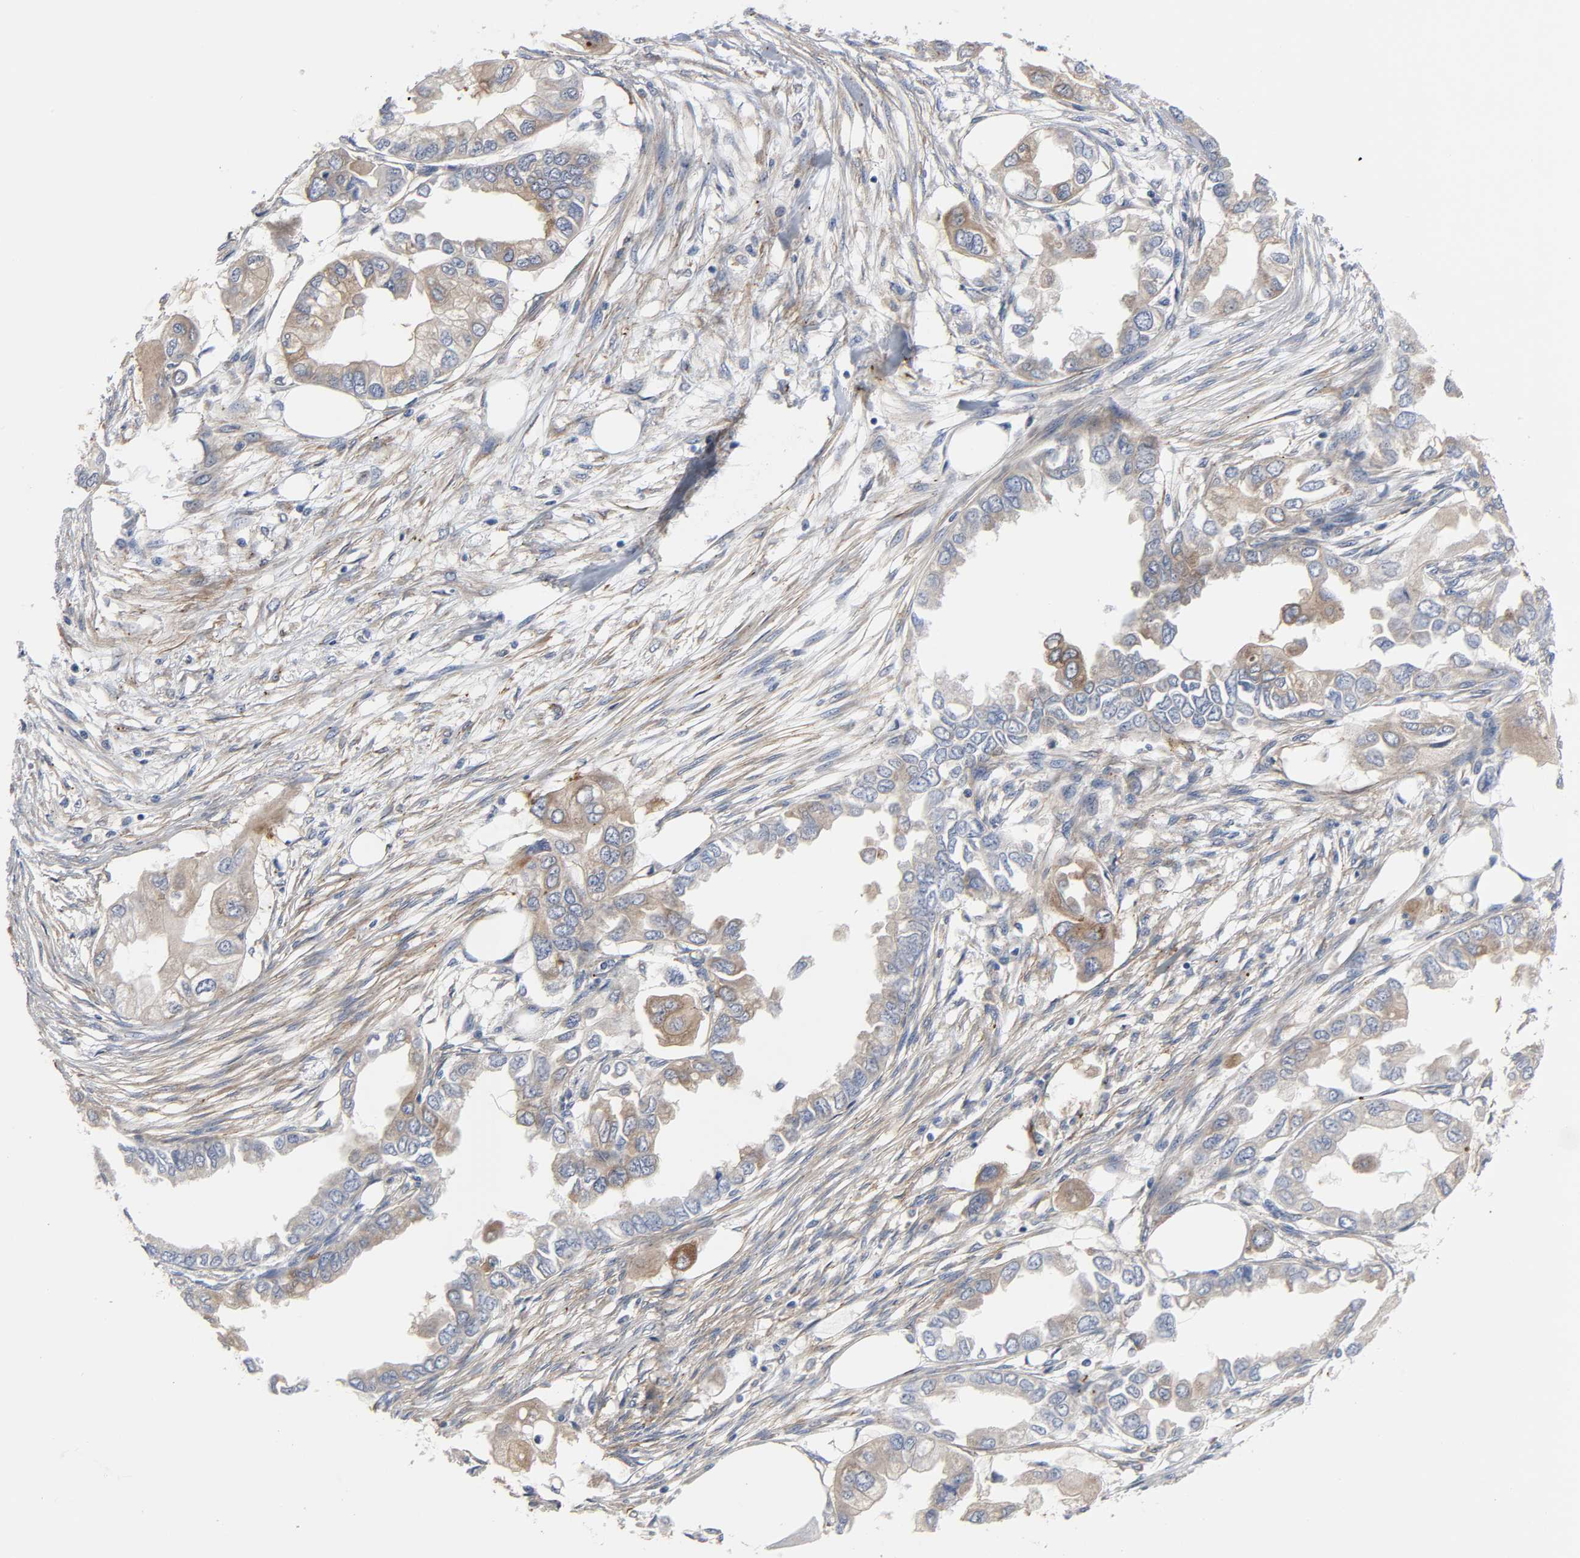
{"staining": {"intensity": "moderate", "quantity": "25%-75%", "location": "cytoplasmic/membranous"}, "tissue": "endometrial cancer", "cell_type": "Tumor cells", "image_type": "cancer", "snomed": [{"axis": "morphology", "description": "Adenocarcinoma, NOS"}, {"axis": "topography", "description": "Endometrium"}], "caption": "The photomicrograph shows immunohistochemical staining of endometrial cancer. There is moderate cytoplasmic/membranous expression is seen in about 25%-75% of tumor cells. The protein of interest is shown in brown color, while the nuclei are stained blue.", "gene": "ARHGAP1", "patient": {"sex": "female", "age": 67}}